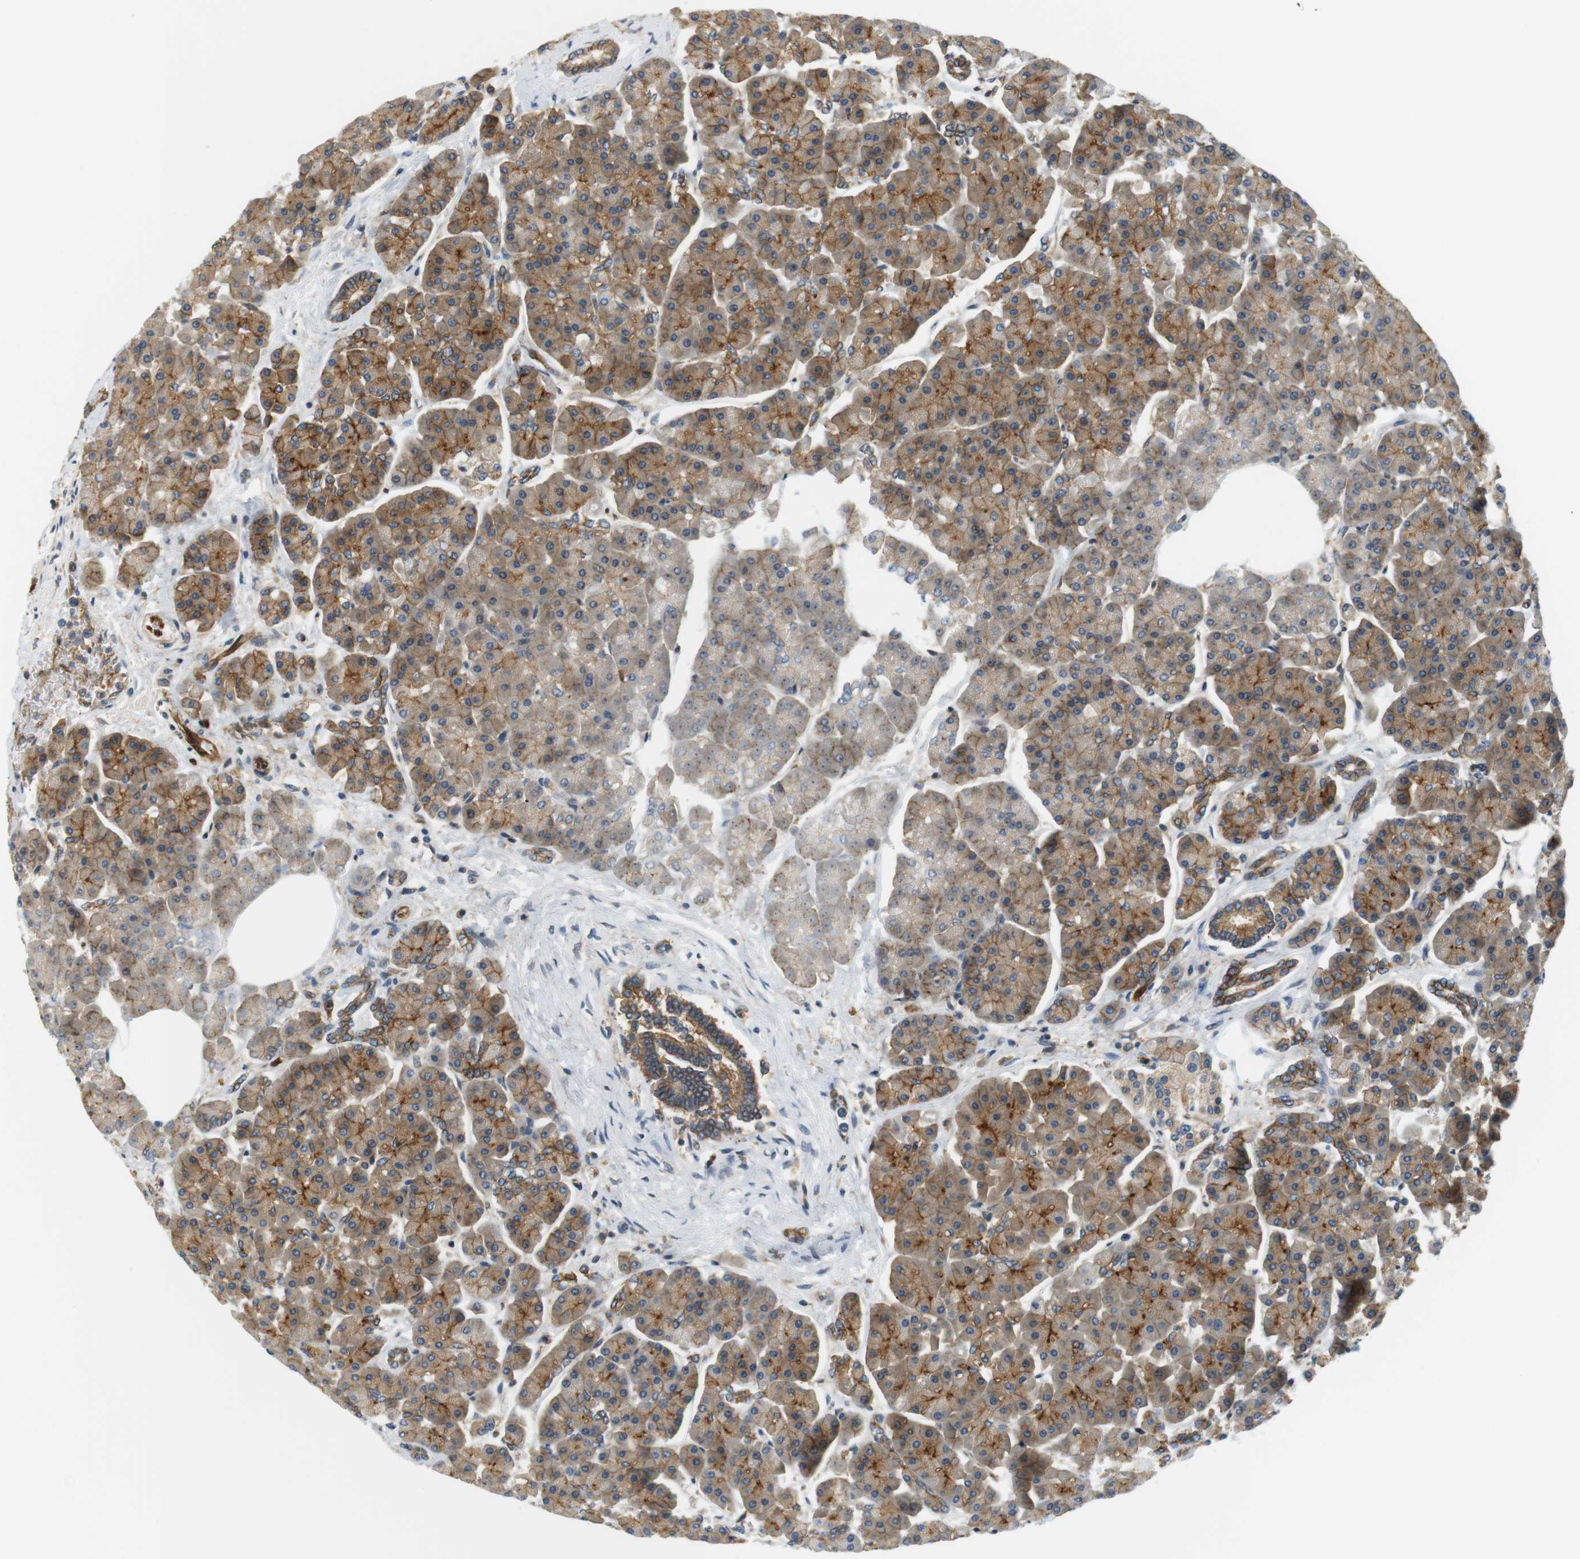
{"staining": {"intensity": "moderate", "quantity": ">75%", "location": "cytoplasmic/membranous"}, "tissue": "pancreas", "cell_type": "Exocrine glandular cells", "image_type": "normal", "snomed": [{"axis": "morphology", "description": "Normal tissue, NOS"}, {"axis": "topography", "description": "Pancreas"}], "caption": "This micrograph displays immunohistochemistry staining of benign human pancreas, with medium moderate cytoplasmic/membranous expression in about >75% of exocrine glandular cells.", "gene": "SH3GLB1", "patient": {"sex": "female", "age": 70}}